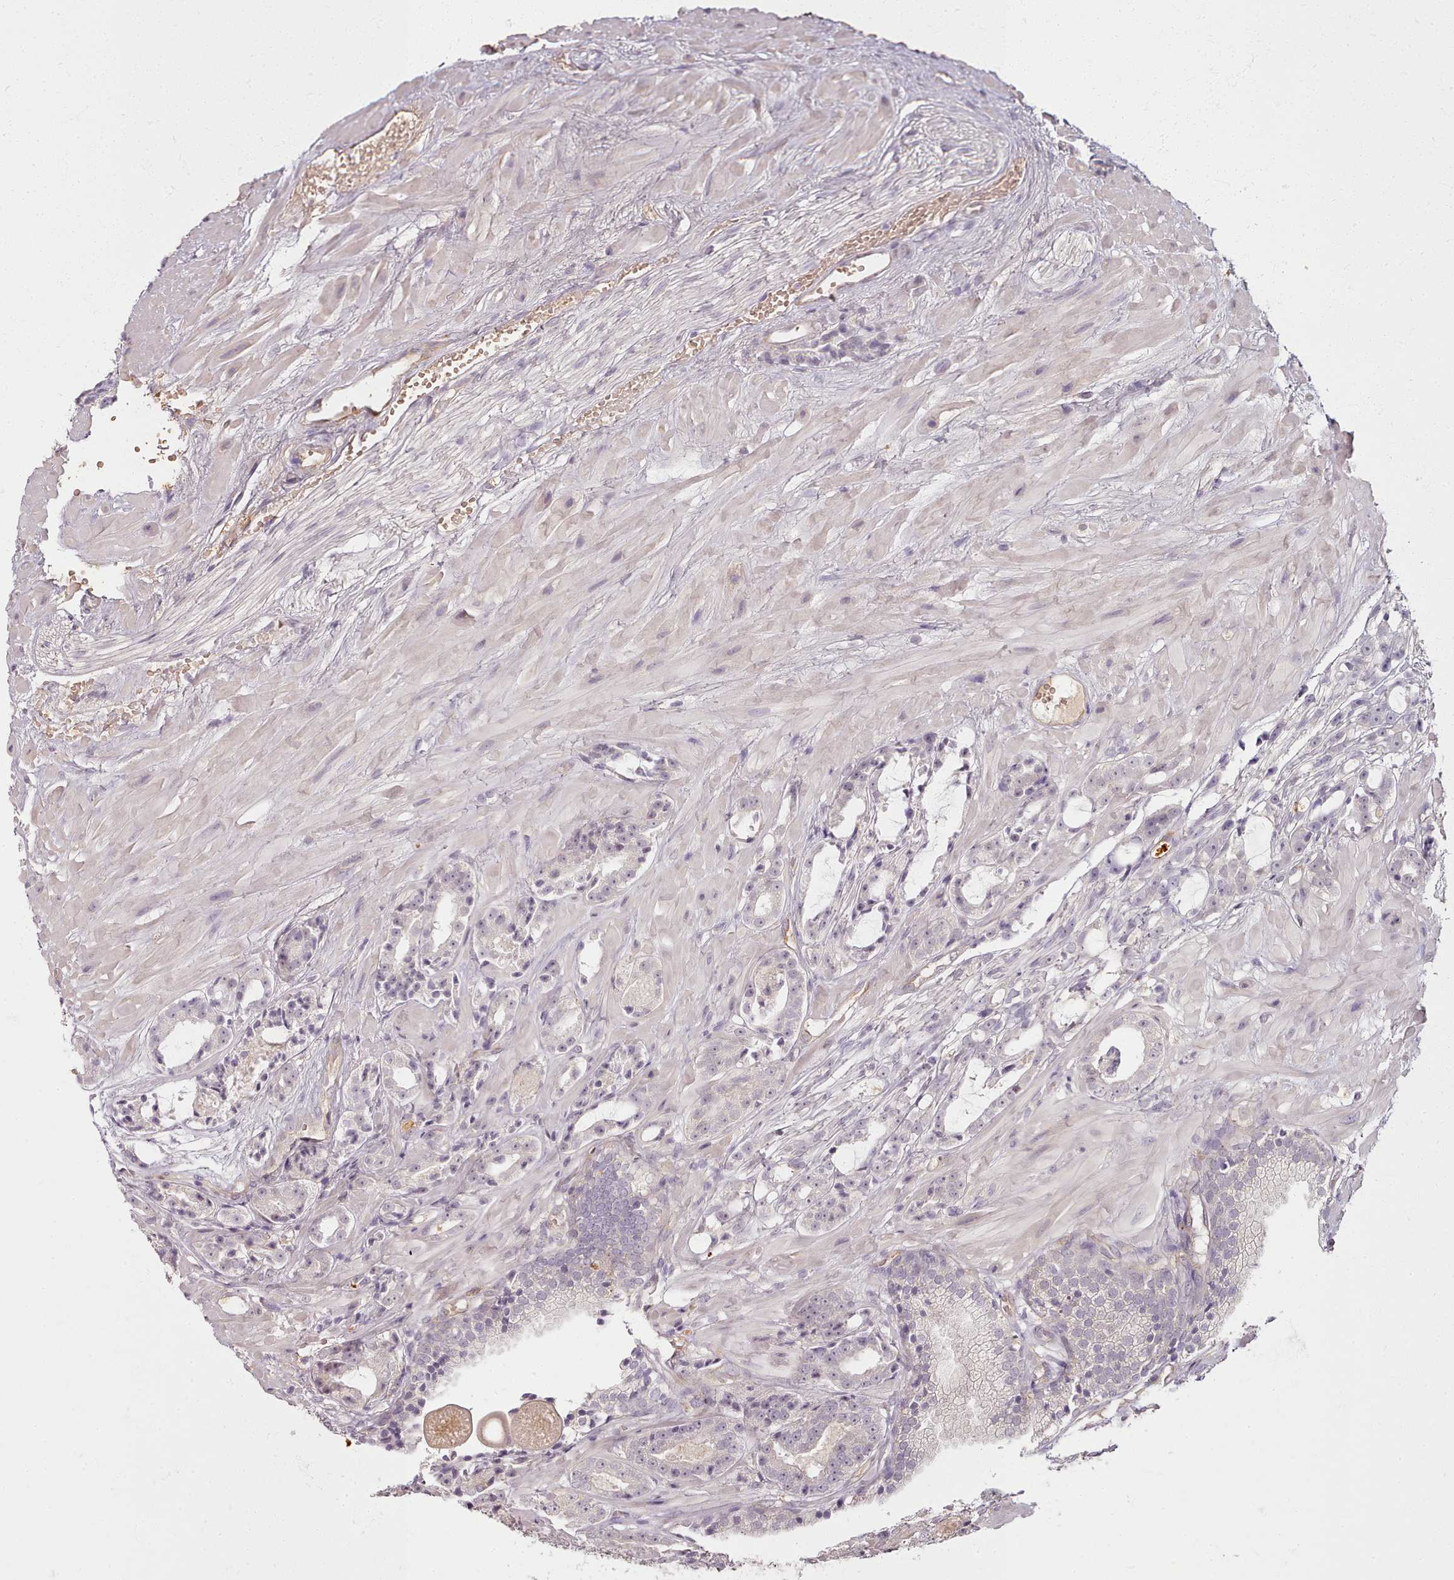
{"staining": {"intensity": "negative", "quantity": "none", "location": "none"}, "tissue": "prostate cancer", "cell_type": "Tumor cells", "image_type": "cancer", "snomed": [{"axis": "morphology", "description": "Adenocarcinoma, High grade"}, {"axis": "topography", "description": "Prostate"}], "caption": "This is an IHC micrograph of human prostate cancer (high-grade adenocarcinoma). There is no staining in tumor cells.", "gene": "C1QTNF5", "patient": {"sex": "male", "age": 71}}